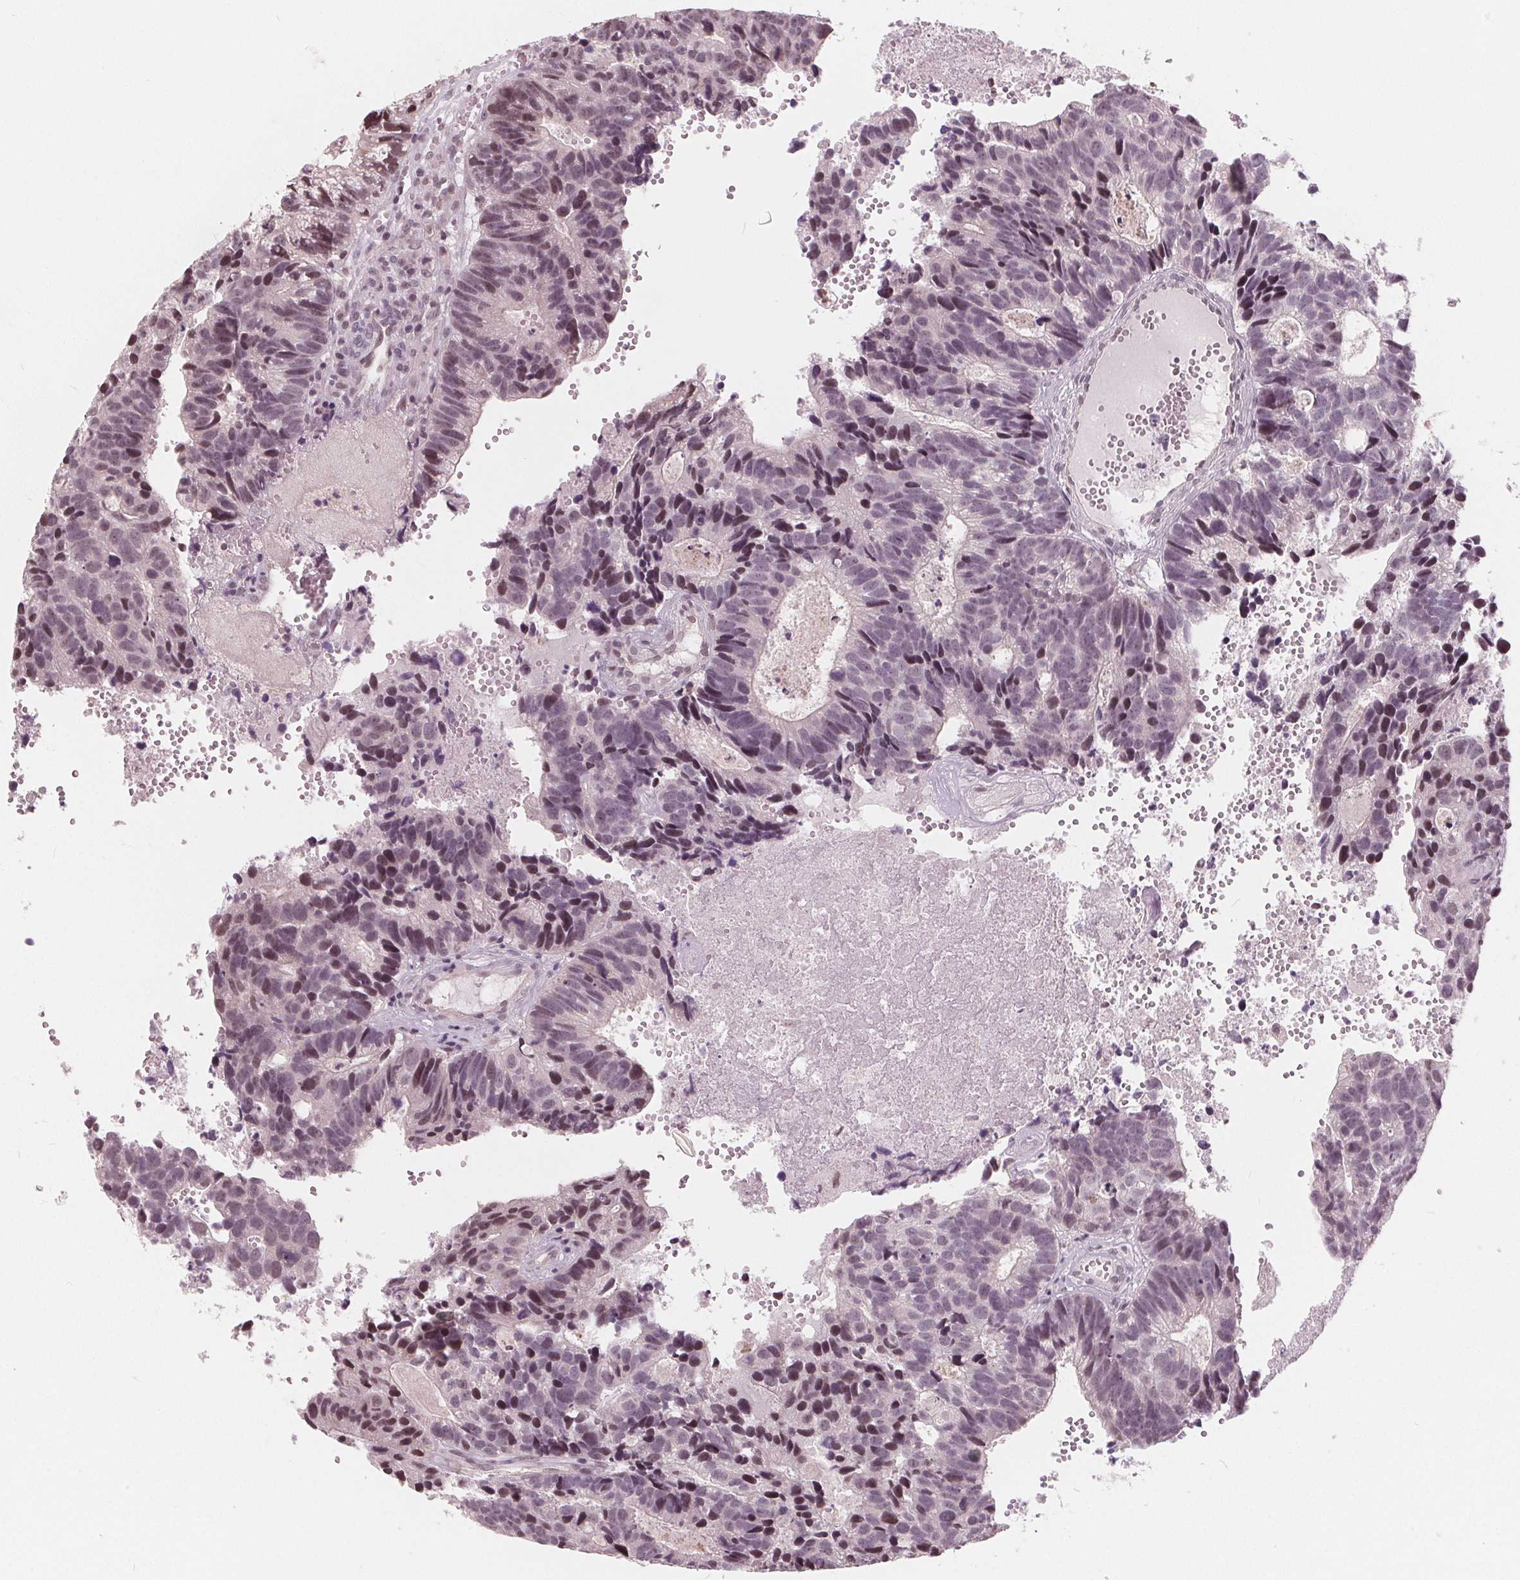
{"staining": {"intensity": "weak", "quantity": "25%-75%", "location": "nuclear"}, "tissue": "head and neck cancer", "cell_type": "Tumor cells", "image_type": "cancer", "snomed": [{"axis": "morphology", "description": "Adenocarcinoma, NOS"}, {"axis": "topography", "description": "Head-Neck"}], "caption": "A histopathology image of adenocarcinoma (head and neck) stained for a protein shows weak nuclear brown staining in tumor cells.", "gene": "NUP210L", "patient": {"sex": "male", "age": 62}}